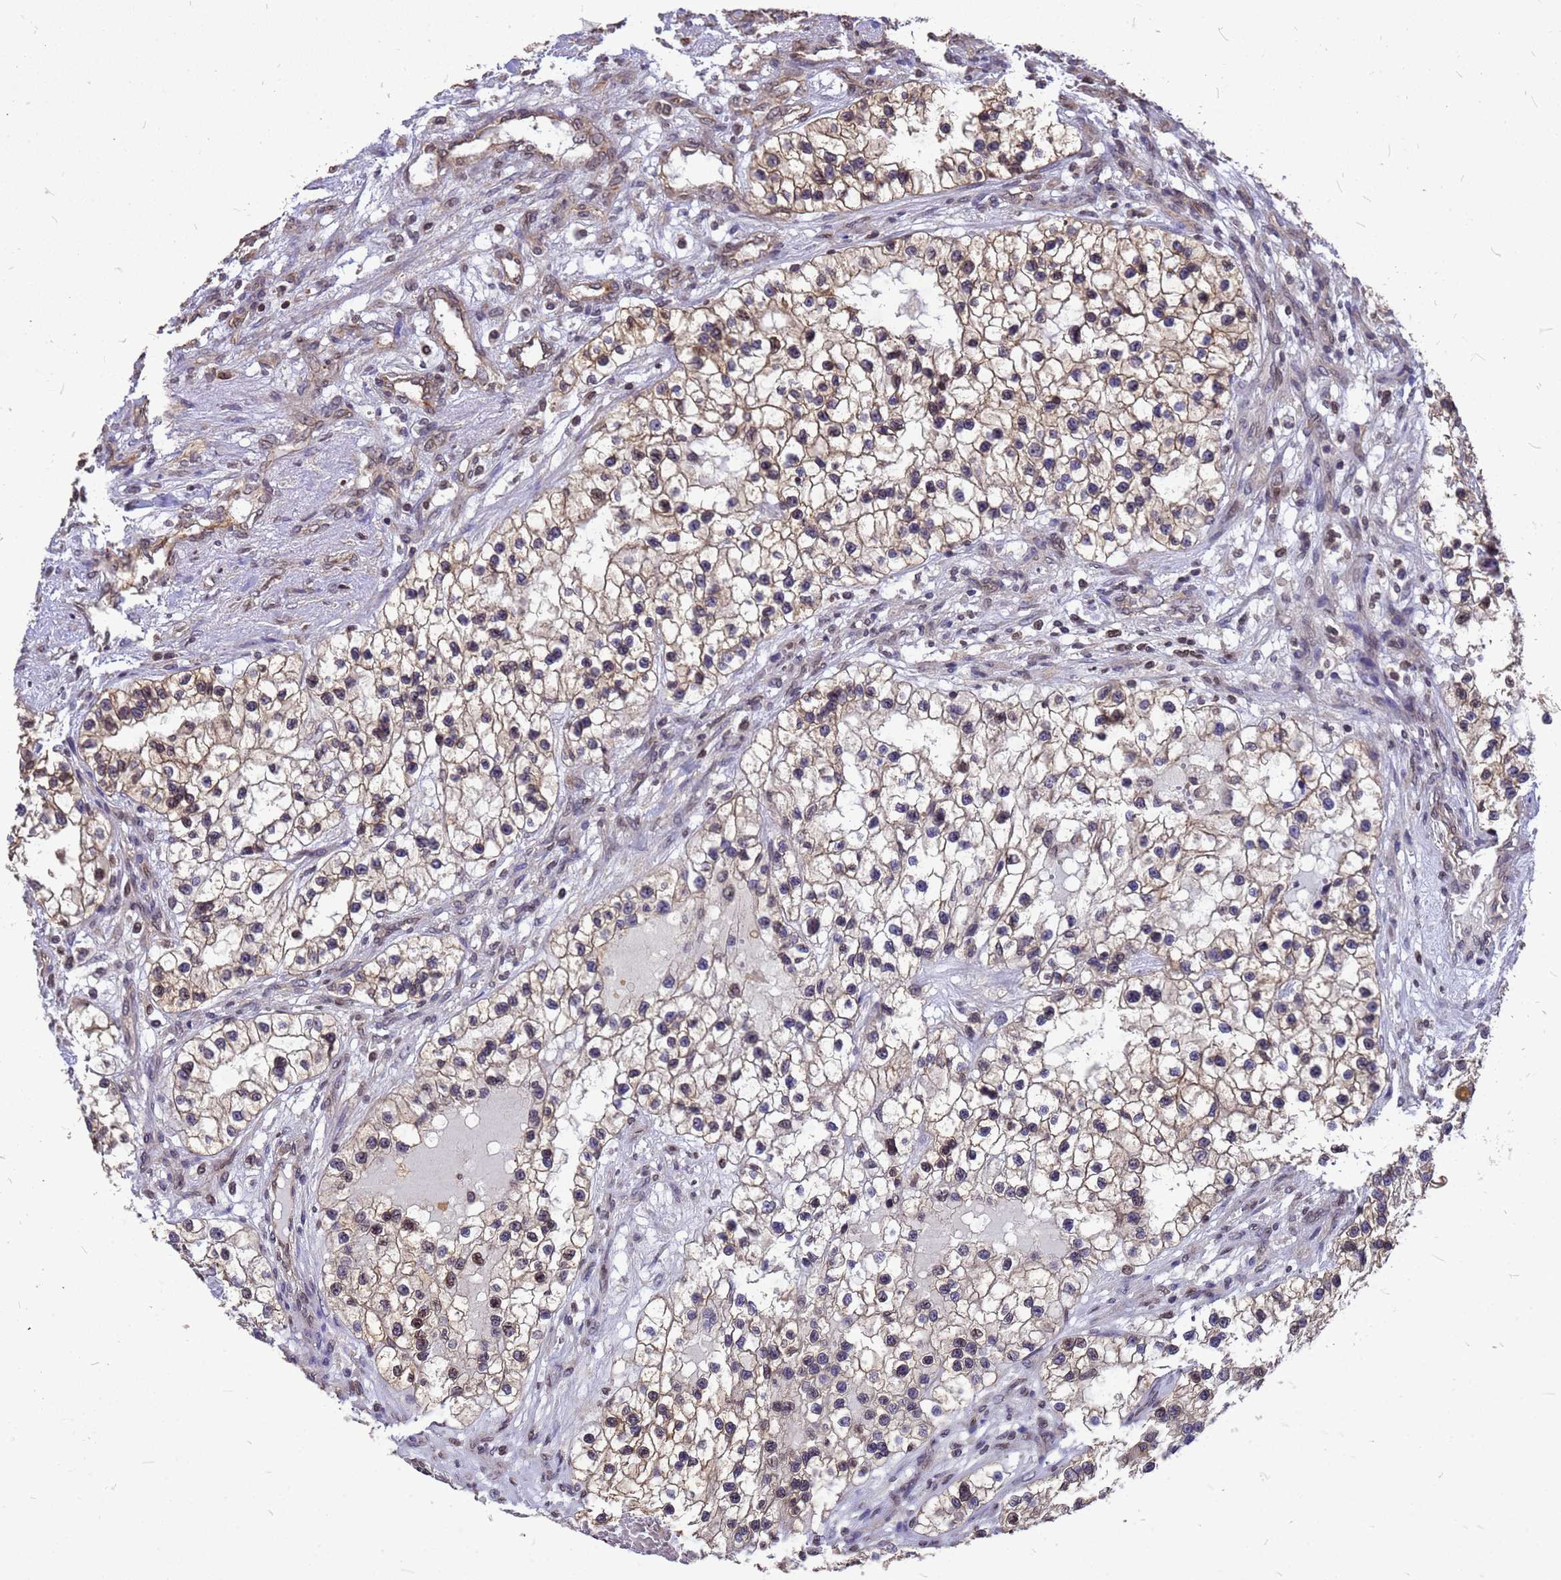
{"staining": {"intensity": "moderate", "quantity": "25%-75%", "location": "cytoplasmic/membranous,nuclear"}, "tissue": "renal cancer", "cell_type": "Tumor cells", "image_type": "cancer", "snomed": [{"axis": "morphology", "description": "Adenocarcinoma, NOS"}, {"axis": "topography", "description": "Kidney"}], "caption": "Human renal cancer stained for a protein (brown) shows moderate cytoplasmic/membranous and nuclear positive positivity in about 25%-75% of tumor cells.", "gene": "C1orf35", "patient": {"sex": "female", "age": 57}}